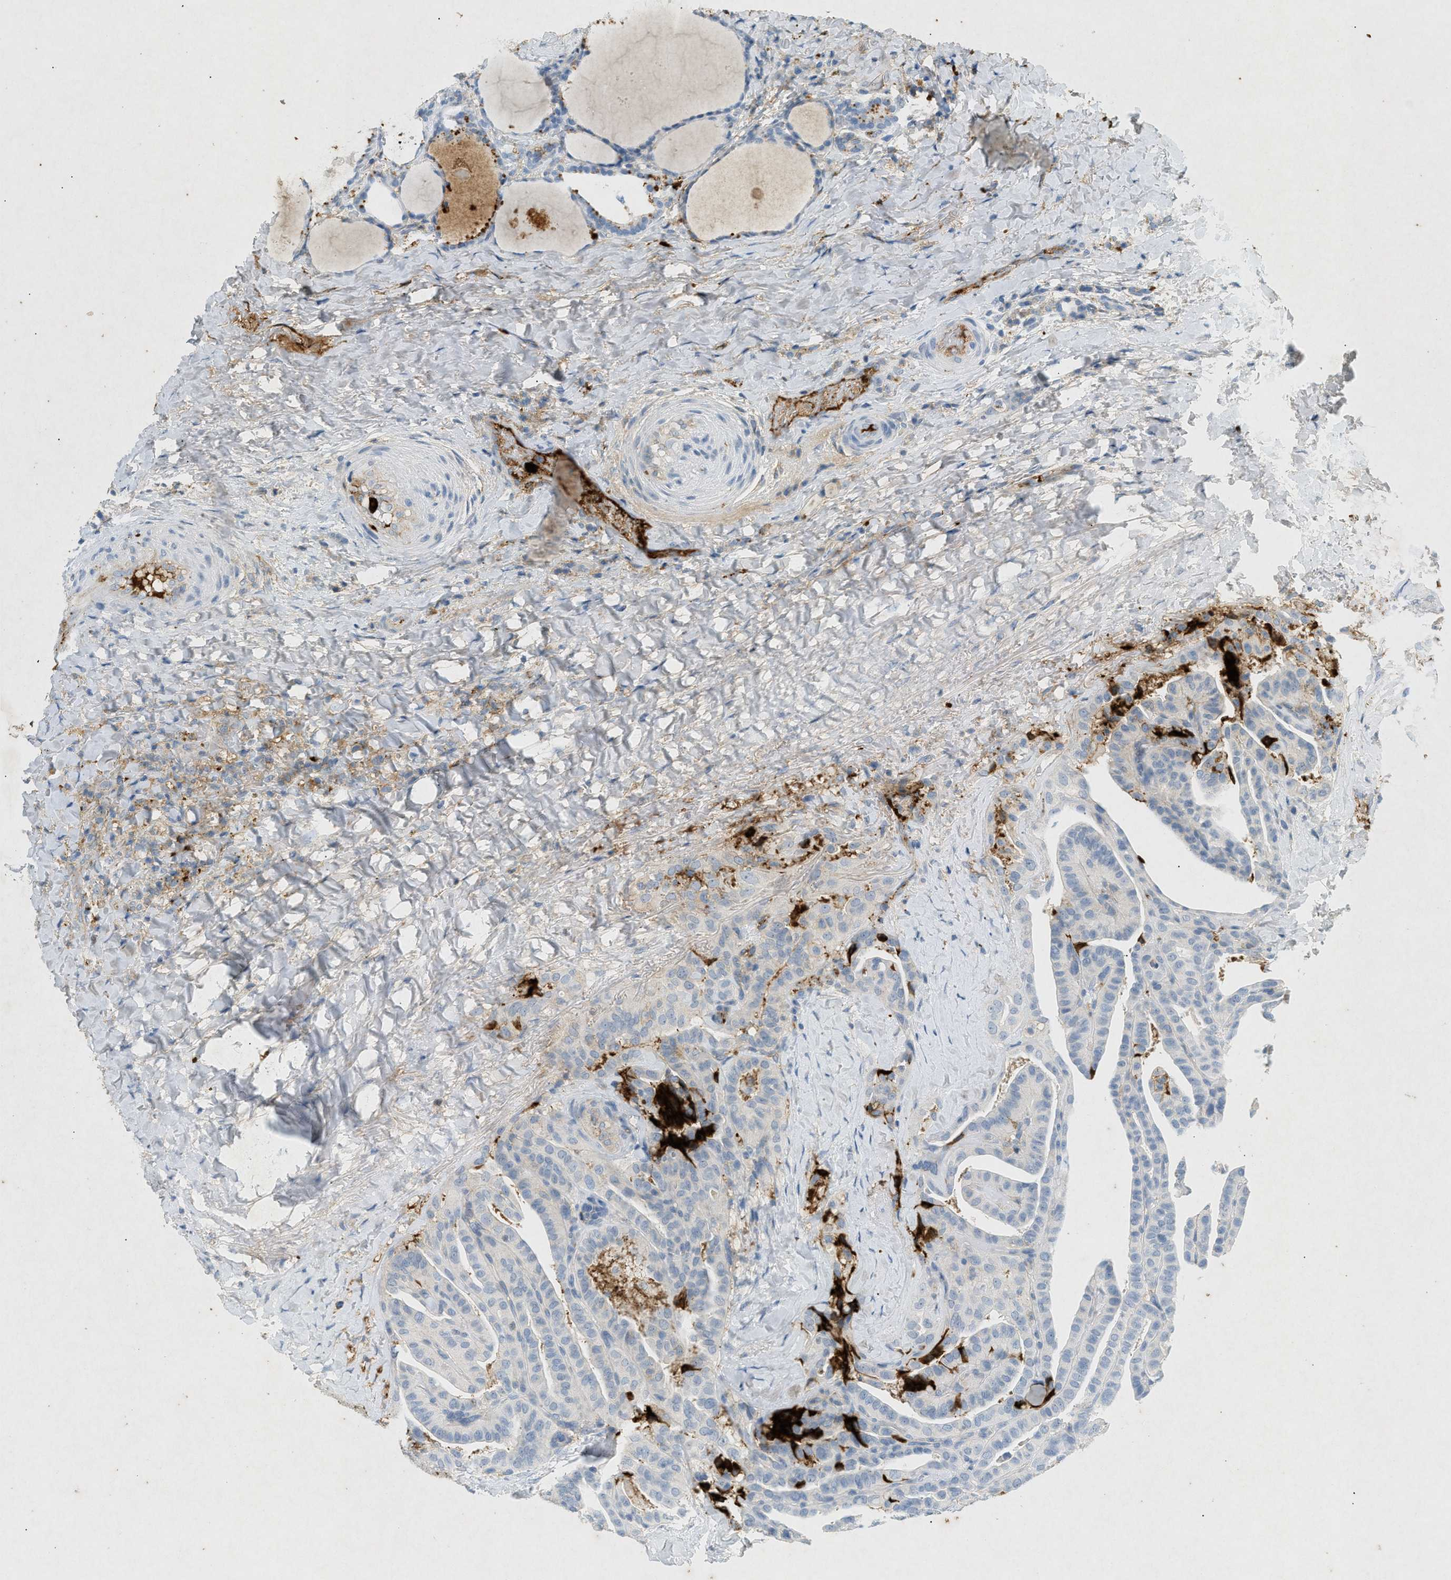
{"staining": {"intensity": "weak", "quantity": "<25%", "location": "cytoplasmic/membranous"}, "tissue": "thyroid cancer", "cell_type": "Tumor cells", "image_type": "cancer", "snomed": [{"axis": "morphology", "description": "Papillary adenocarcinoma, NOS"}, {"axis": "topography", "description": "Thyroid gland"}], "caption": "Tumor cells show no significant protein staining in thyroid cancer (papillary adenocarcinoma).", "gene": "F2", "patient": {"sex": "male", "age": 77}}